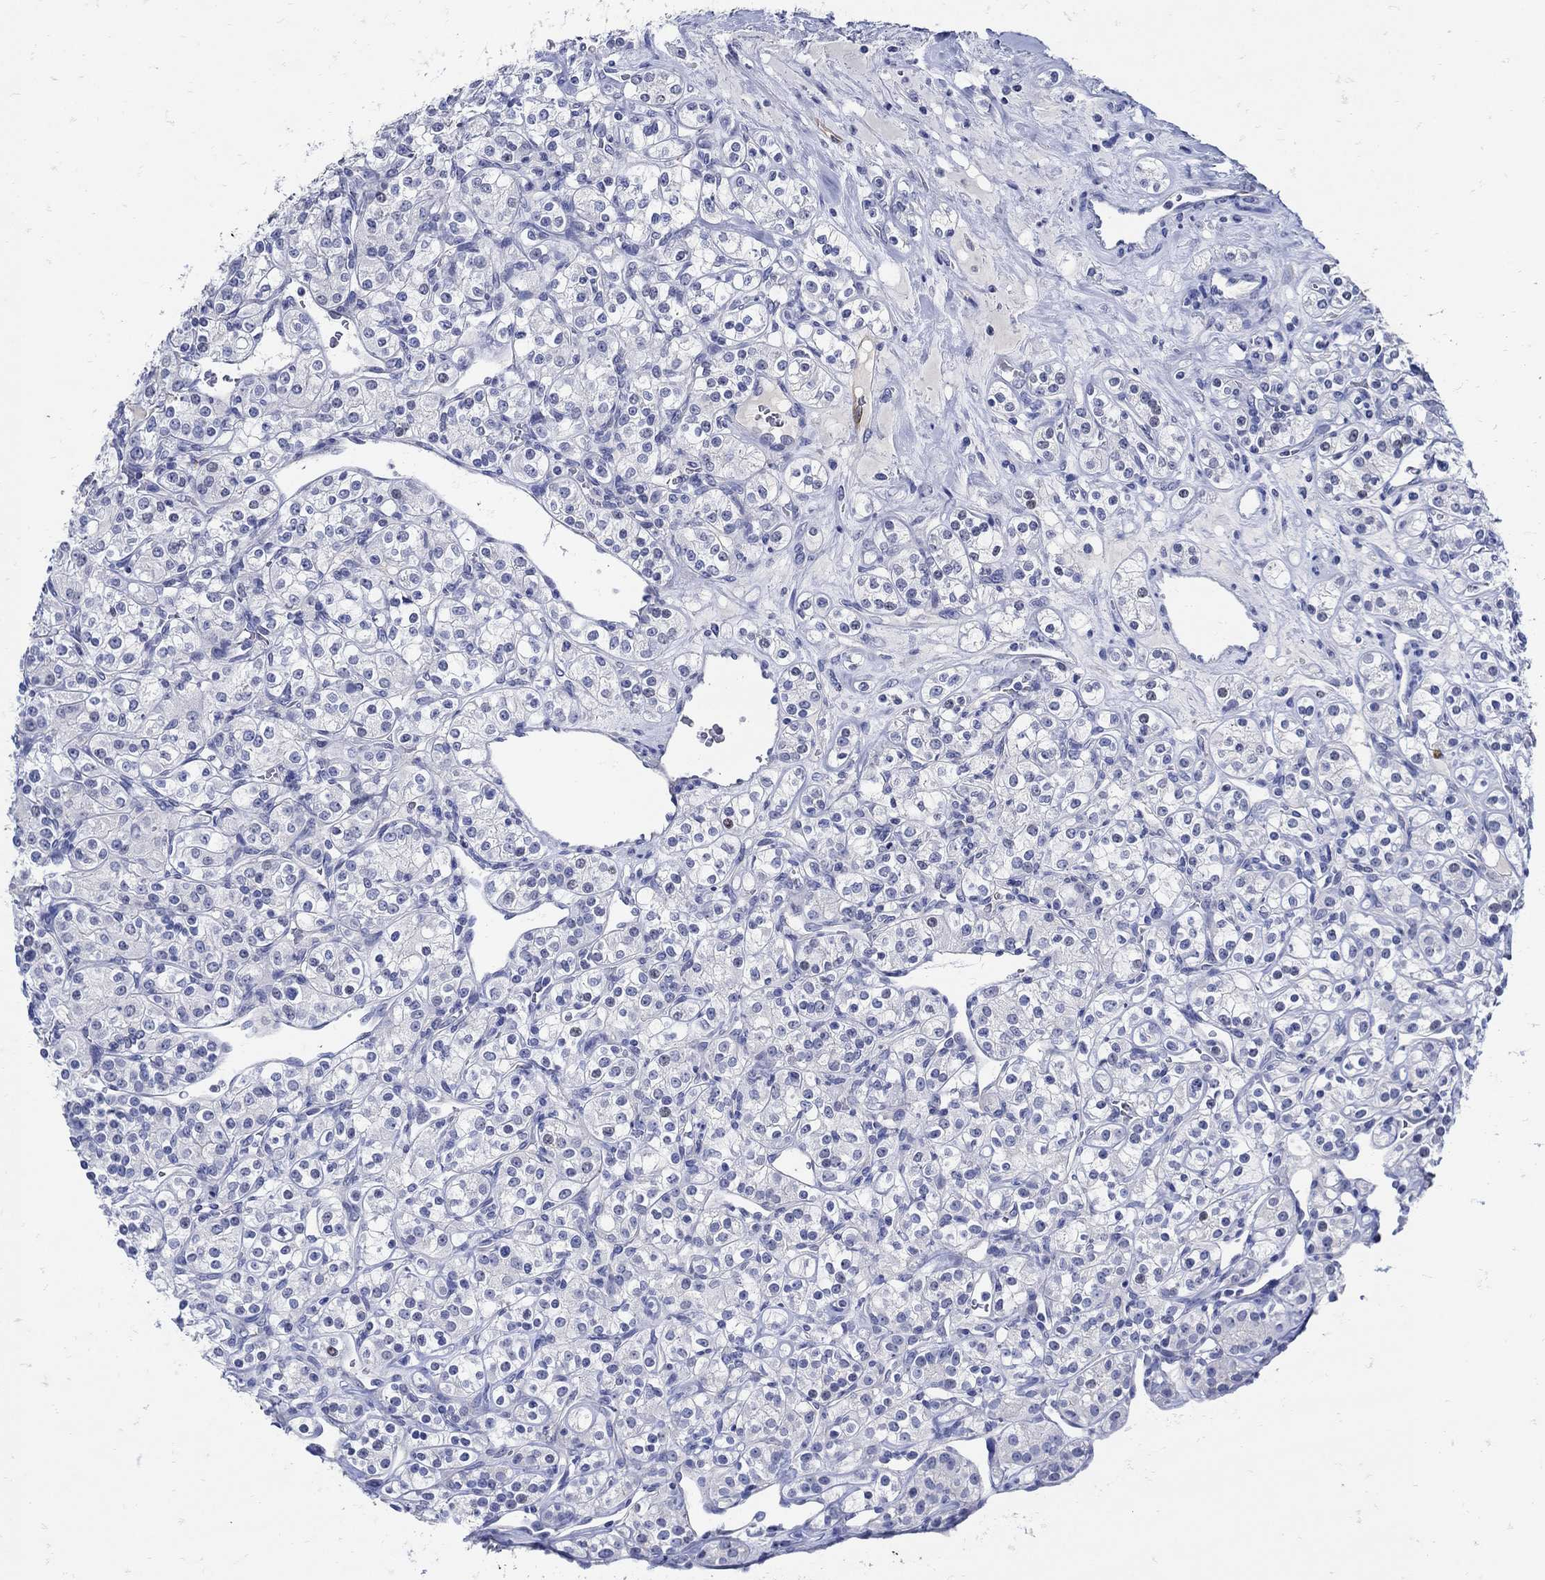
{"staining": {"intensity": "negative", "quantity": "none", "location": "none"}, "tissue": "renal cancer", "cell_type": "Tumor cells", "image_type": "cancer", "snomed": [{"axis": "morphology", "description": "Adenocarcinoma, NOS"}, {"axis": "topography", "description": "Kidney"}], "caption": "Tumor cells are negative for brown protein staining in renal cancer (adenocarcinoma).", "gene": "NOS1", "patient": {"sex": "male", "age": 77}}